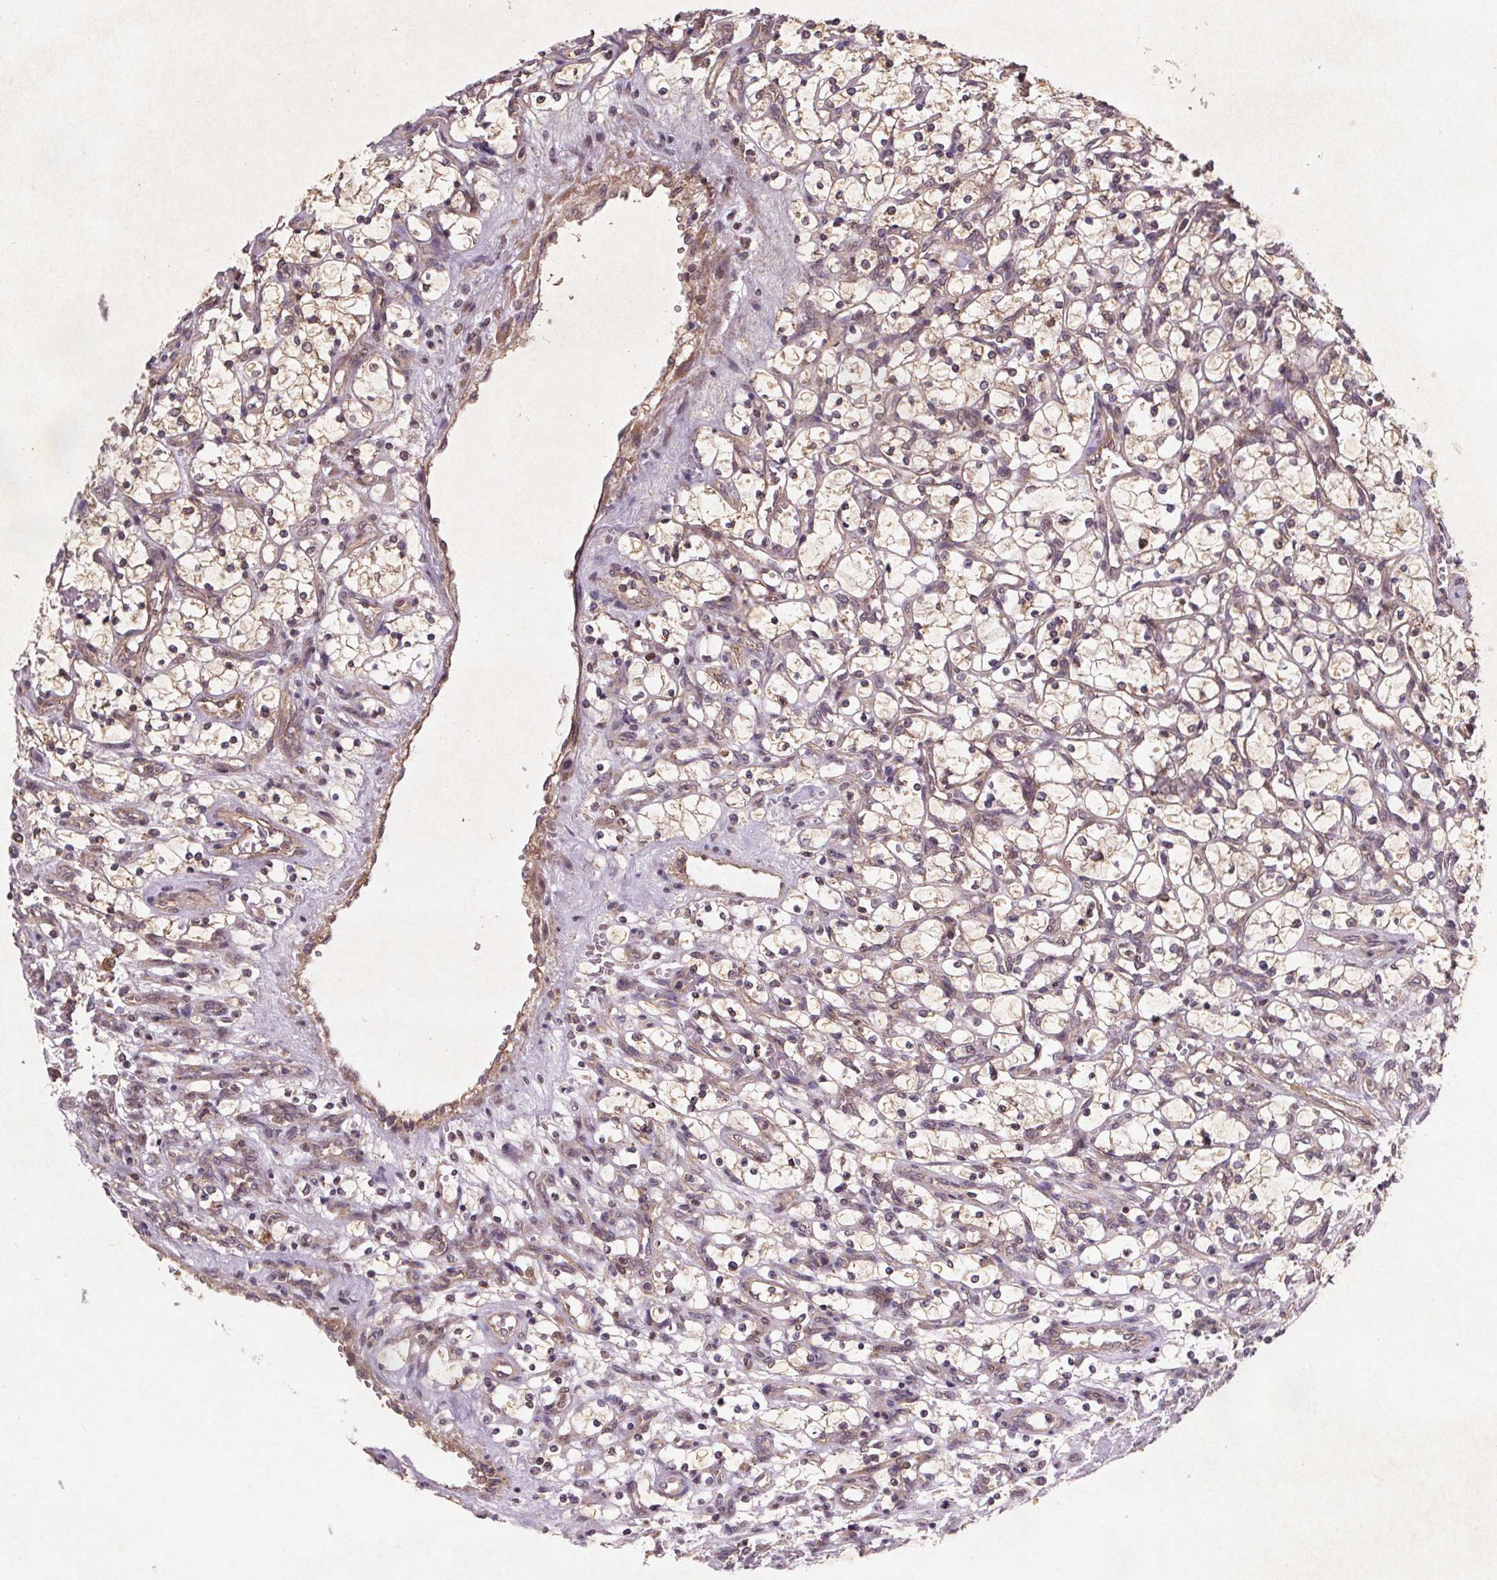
{"staining": {"intensity": "negative", "quantity": "none", "location": "none"}, "tissue": "renal cancer", "cell_type": "Tumor cells", "image_type": "cancer", "snomed": [{"axis": "morphology", "description": "Adenocarcinoma, NOS"}, {"axis": "topography", "description": "Kidney"}], "caption": "An immunohistochemistry histopathology image of renal adenocarcinoma is shown. There is no staining in tumor cells of renal adenocarcinoma.", "gene": "STRN3", "patient": {"sex": "female", "age": 69}}